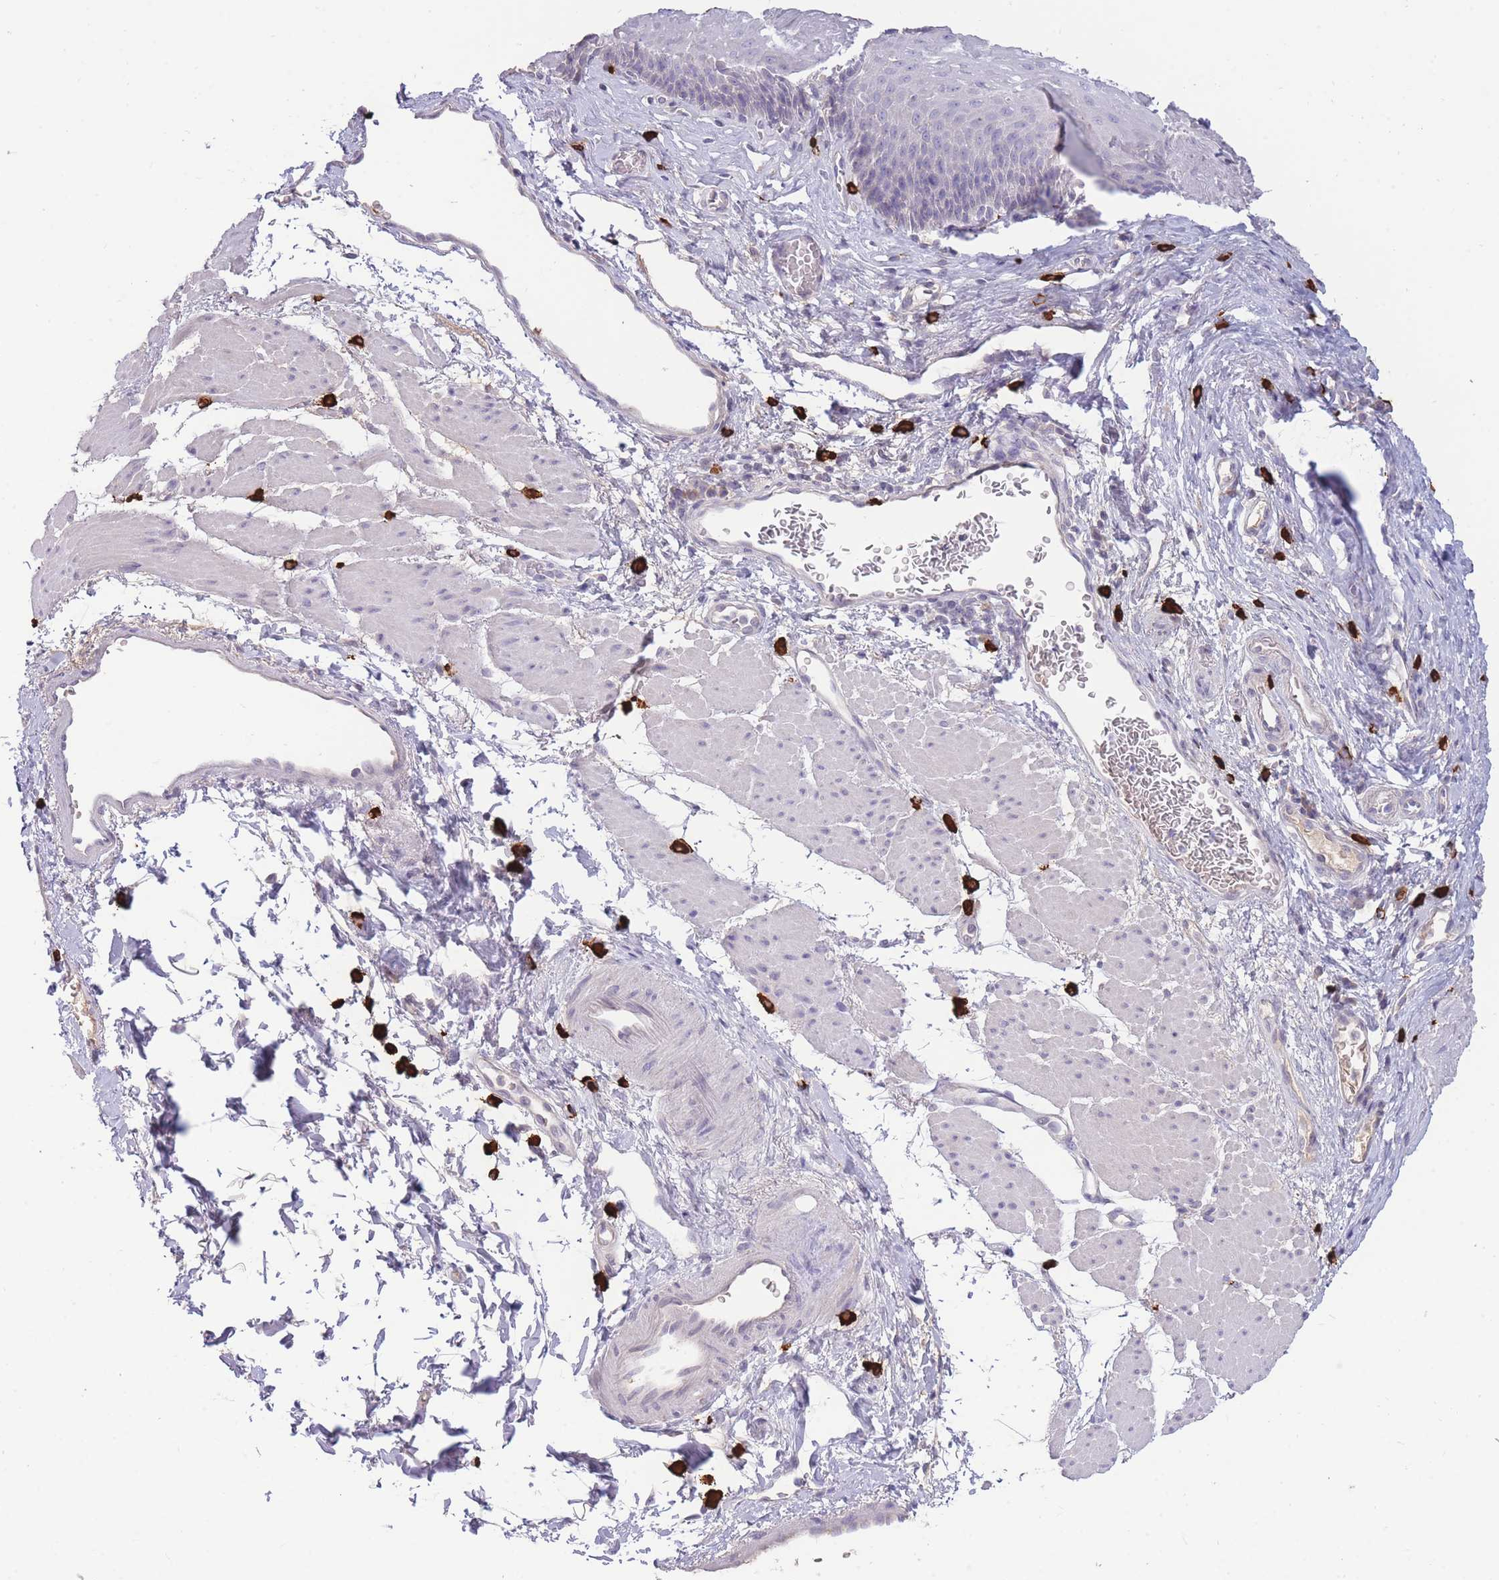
{"staining": {"intensity": "negative", "quantity": "none", "location": "none"}, "tissue": "esophagus", "cell_type": "Squamous epithelial cells", "image_type": "normal", "snomed": [{"axis": "morphology", "description": "Normal tissue, NOS"}, {"axis": "topography", "description": "Esophagus"}], "caption": "This is a micrograph of immunohistochemistry staining of normal esophagus, which shows no expression in squamous epithelial cells.", "gene": "TPSD1", "patient": {"sex": "female", "age": 66}}